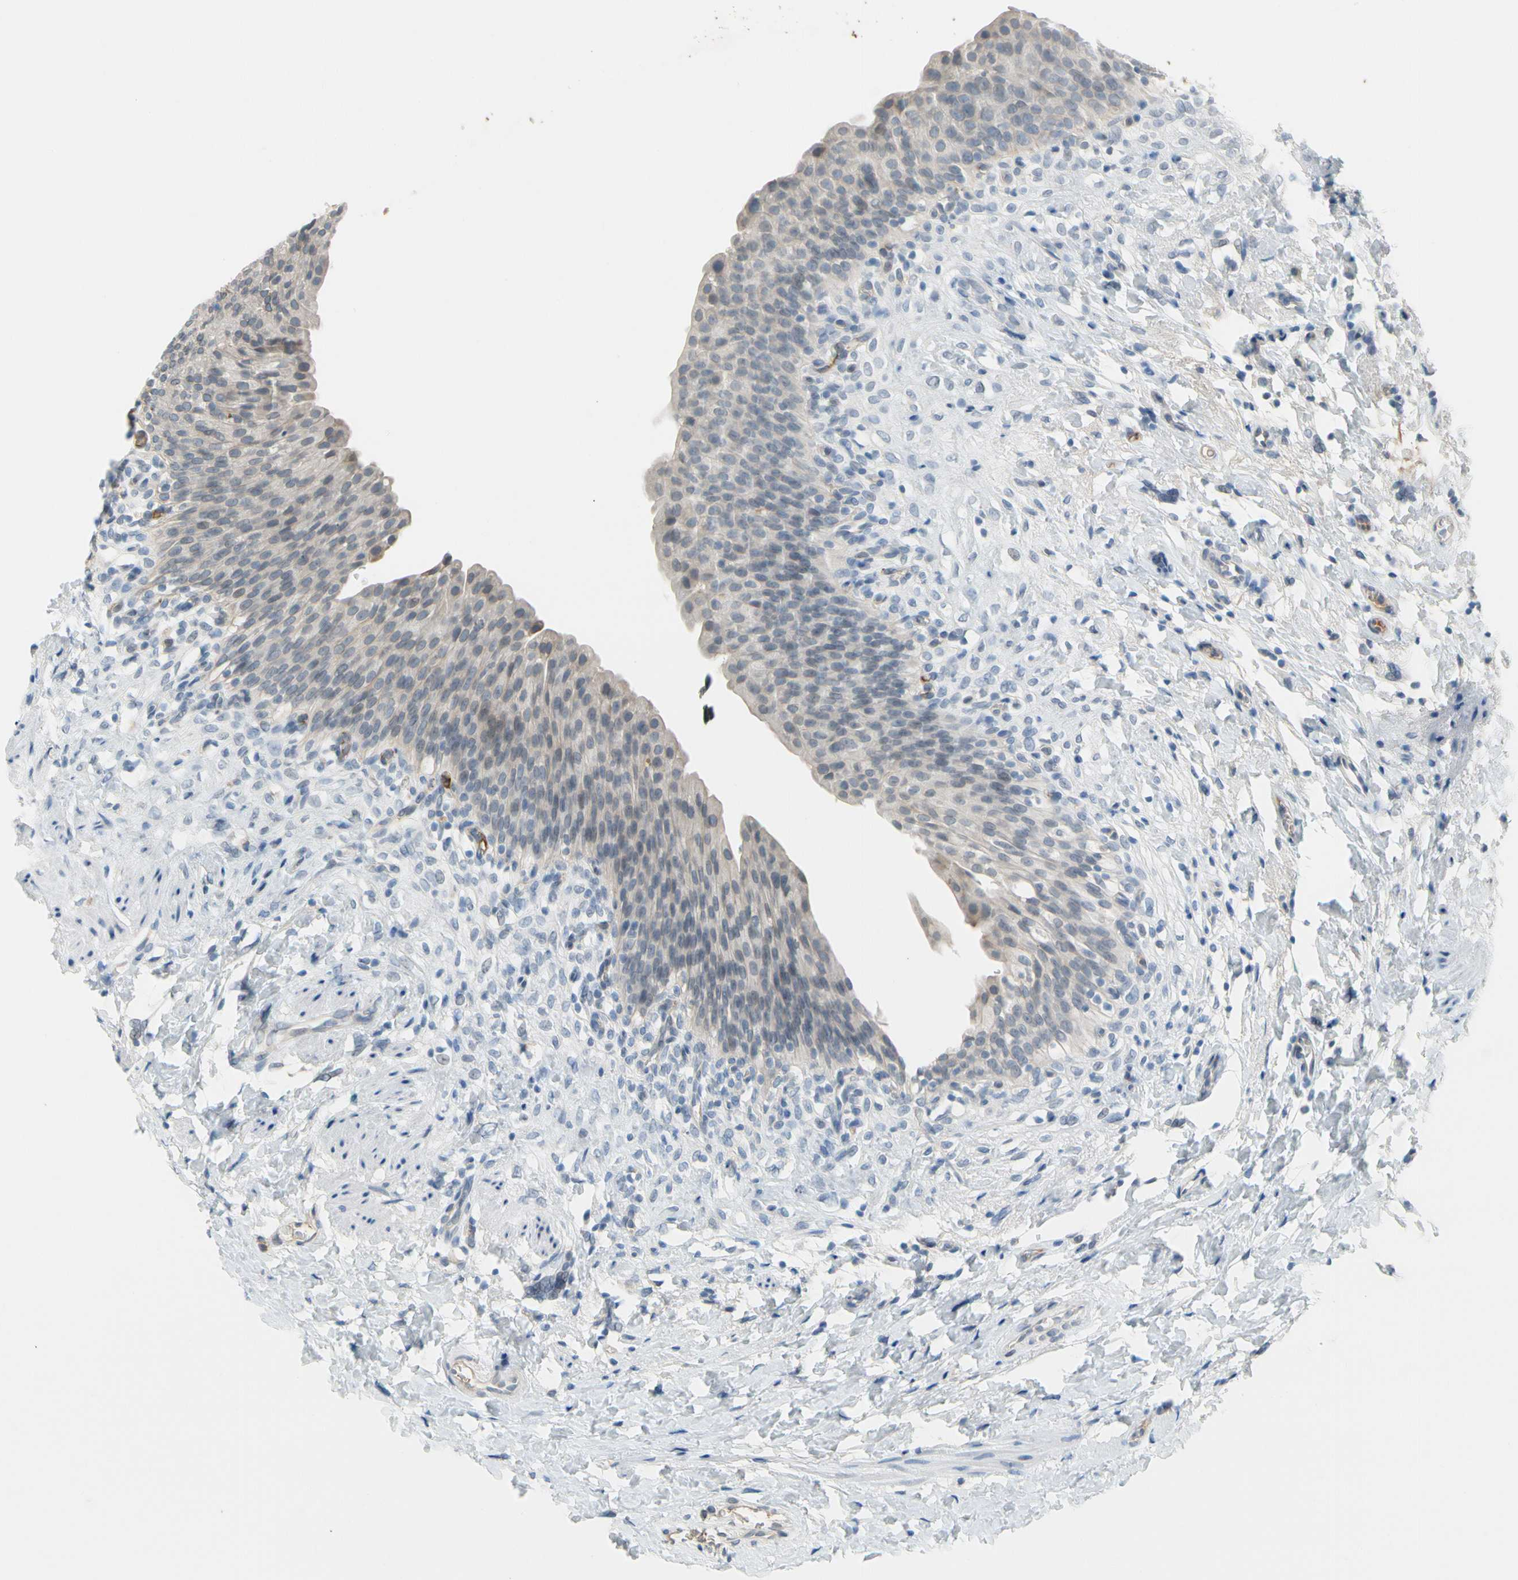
{"staining": {"intensity": "negative", "quantity": "none", "location": "none"}, "tissue": "urinary bladder", "cell_type": "Urothelial cells", "image_type": "normal", "snomed": [{"axis": "morphology", "description": "Normal tissue, NOS"}, {"axis": "topography", "description": "Urinary bladder"}], "caption": "Micrograph shows no protein expression in urothelial cells of benign urinary bladder. (Immunohistochemistry, brightfield microscopy, high magnification).", "gene": "CNDP1", "patient": {"sex": "female", "age": 79}}